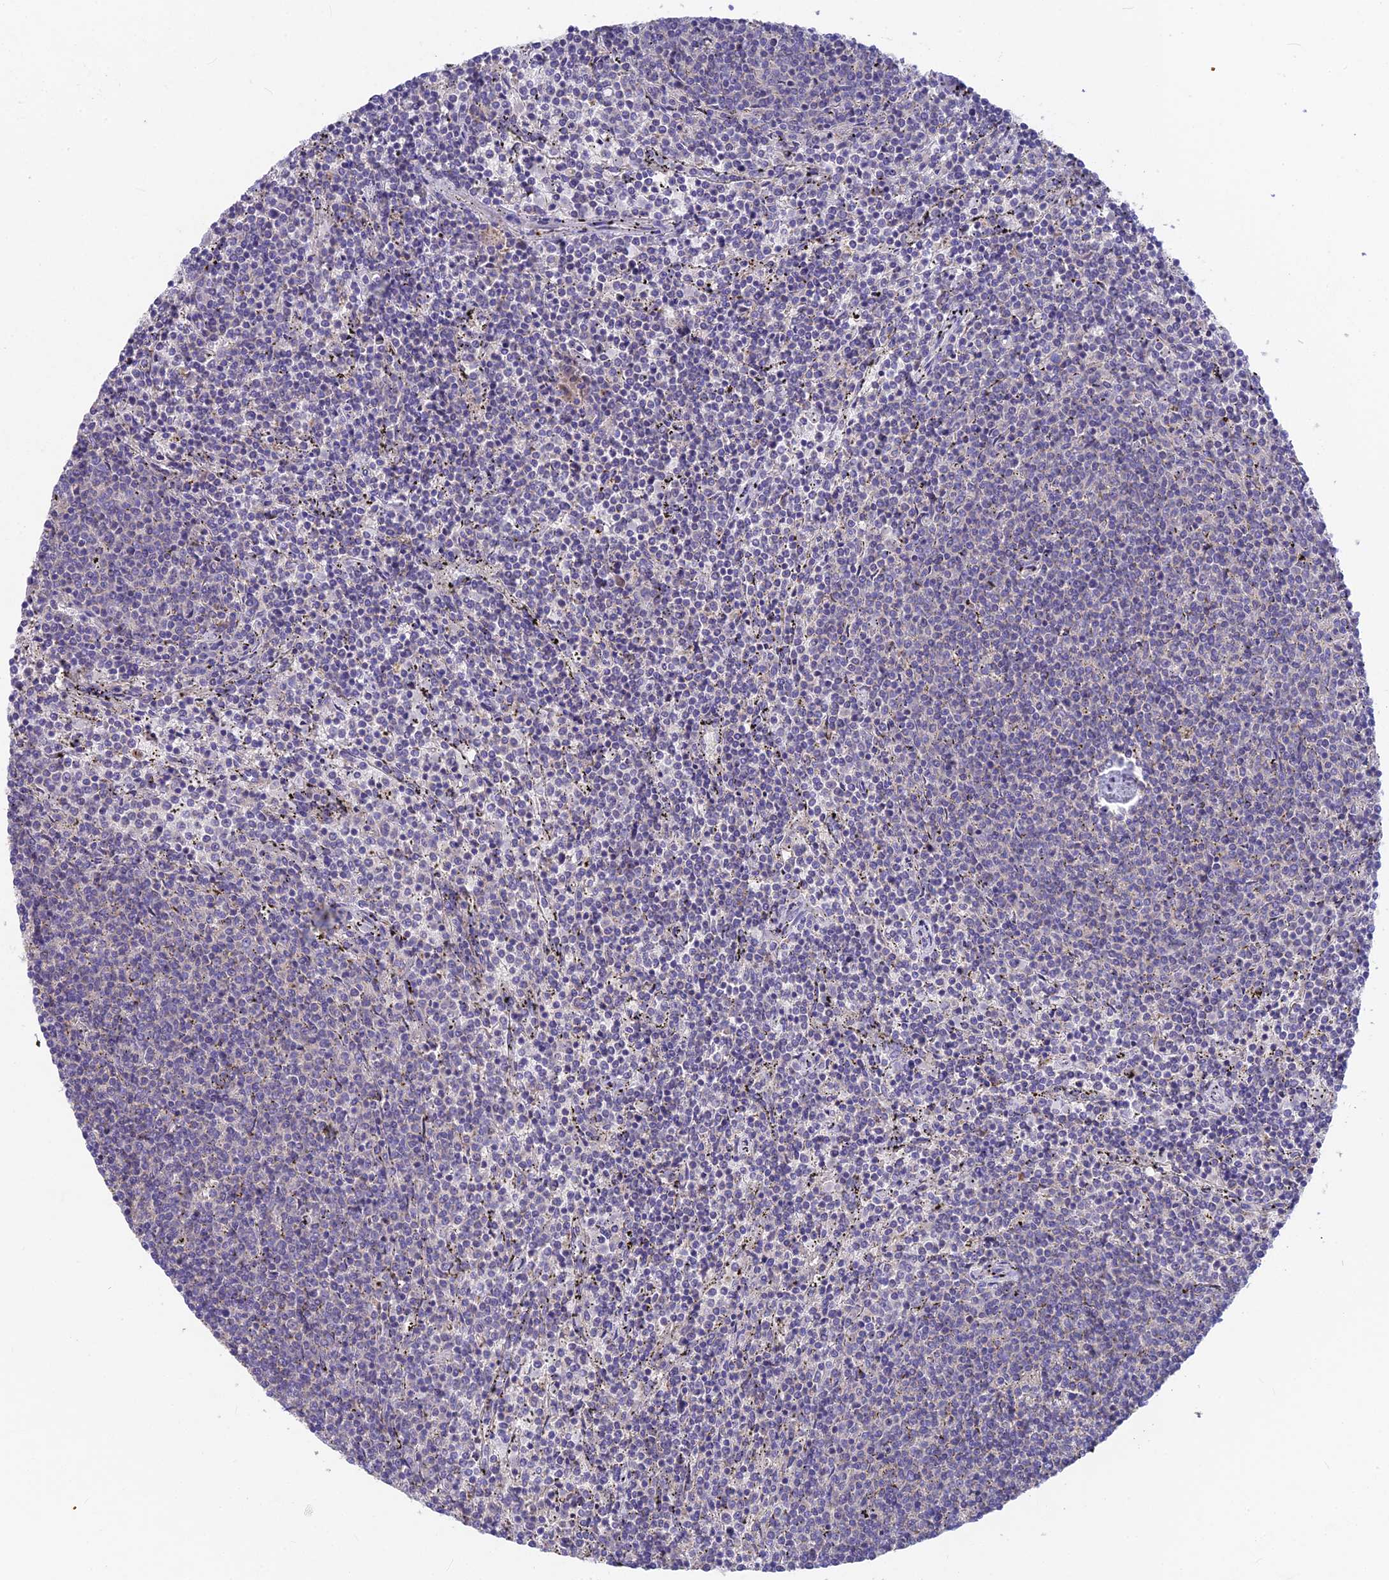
{"staining": {"intensity": "negative", "quantity": "none", "location": "none"}, "tissue": "lymphoma", "cell_type": "Tumor cells", "image_type": "cancer", "snomed": [{"axis": "morphology", "description": "Malignant lymphoma, non-Hodgkin's type, Low grade"}, {"axis": "topography", "description": "Spleen"}], "caption": "High magnification brightfield microscopy of lymphoma stained with DAB (3,3'-diaminobenzidine) (brown) and counterstained with hematoxylin (blue): tumor cells show no significant staining. (Stains: DAB (3,3'-diaminobenzidine) immunohistochemistry (IHC) with hematoxylin counter stain, Microscopy: brightfield microscopy at high magnification).", "gene": "PZP", "patient": {"sex": "female", "age": 50}}